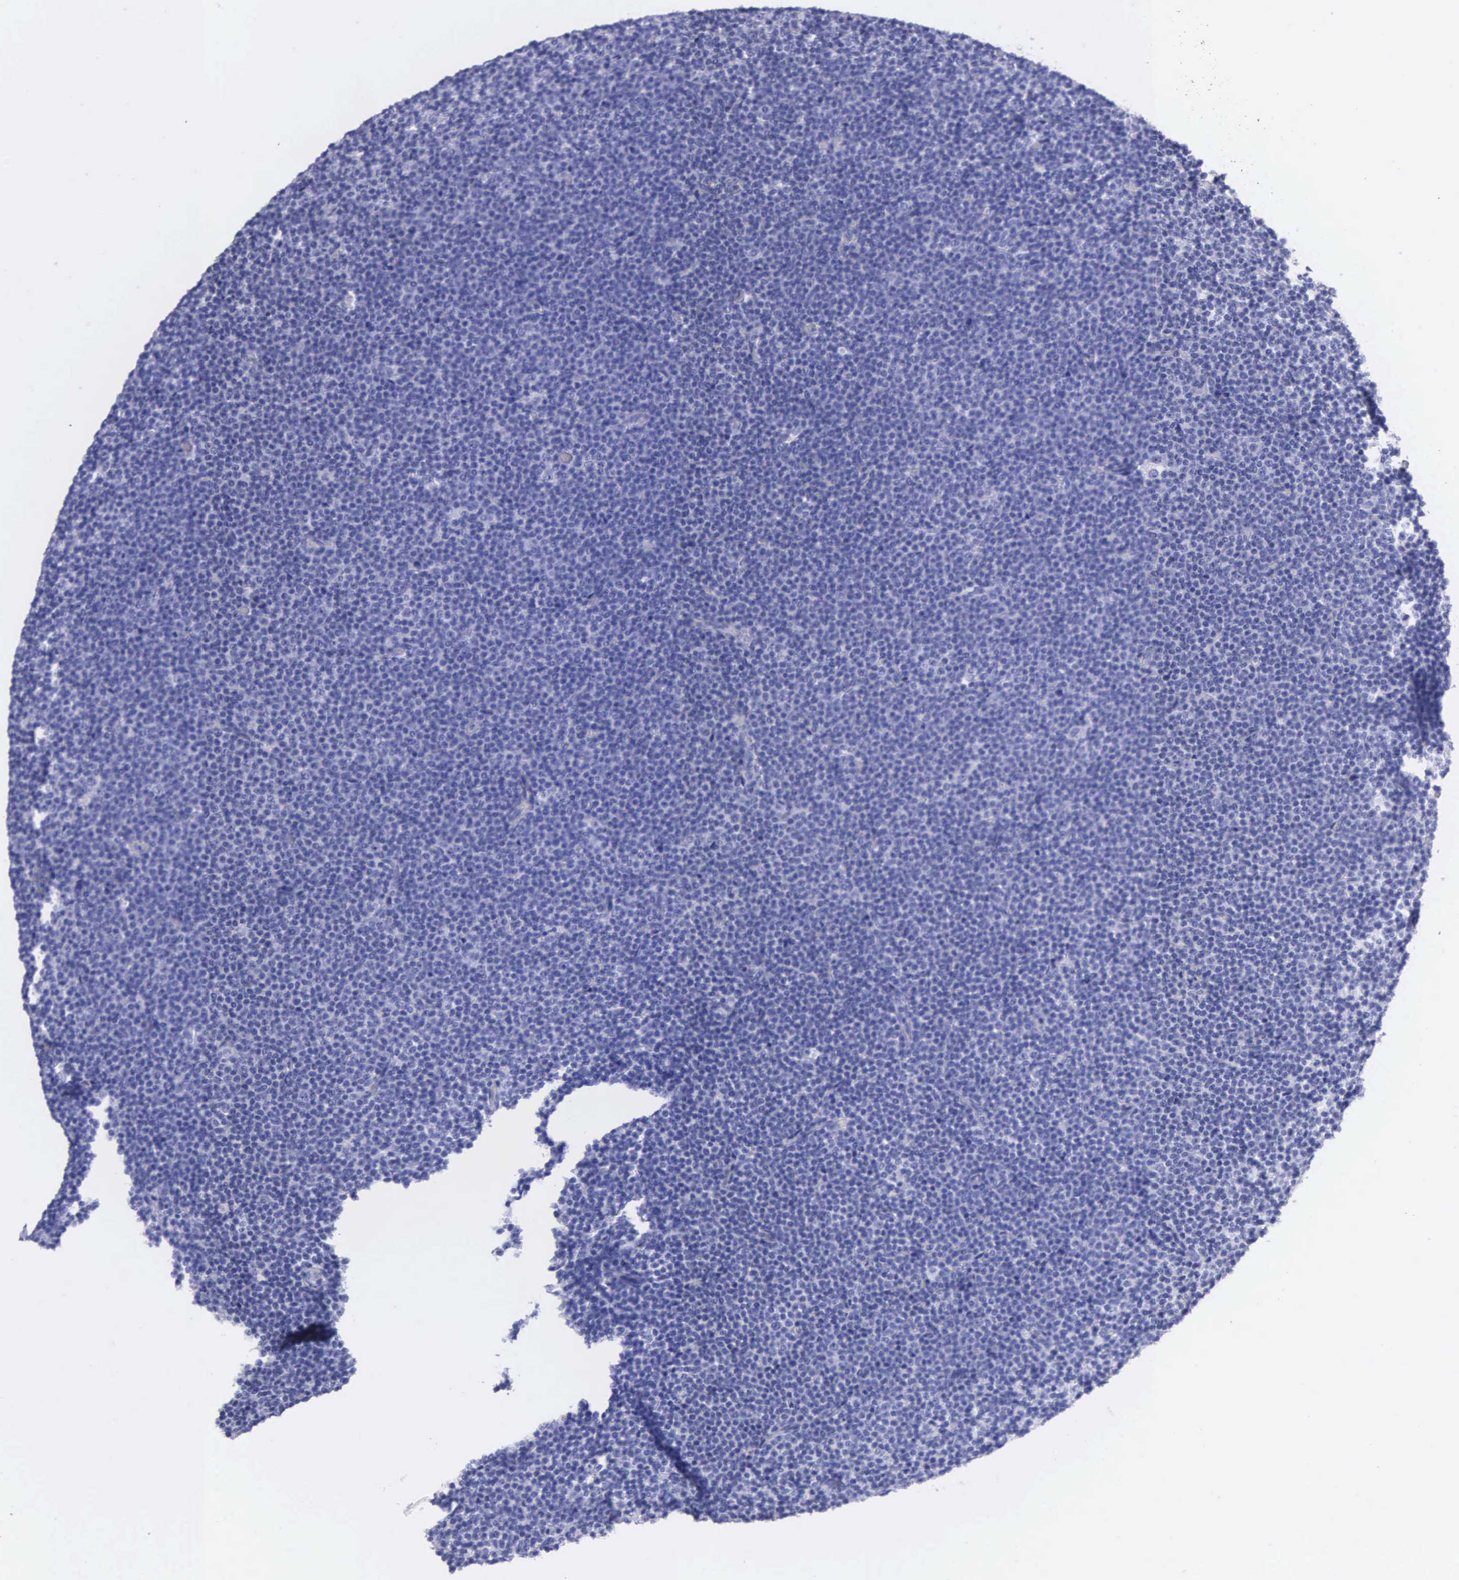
{"staining": {"intensity": "negative", "quantity": "none", "location": "none"}, "tissue": "lymphoma", "cell_type": "Tumor cells", "image_type": "cancer", "snomed": [{"axis": "morphology", "description": "Malignant lymphoma, non-Hodgkin's type, Low grade"}, {"axis": "topography", "description": "Lymph node"}], "caption": "Immunohistochemistry (IHC) of lymphoma demonstrates no expression in tumor cells.", "gene": "KLK3", "patient": {"sex": "female", "age": 69}}